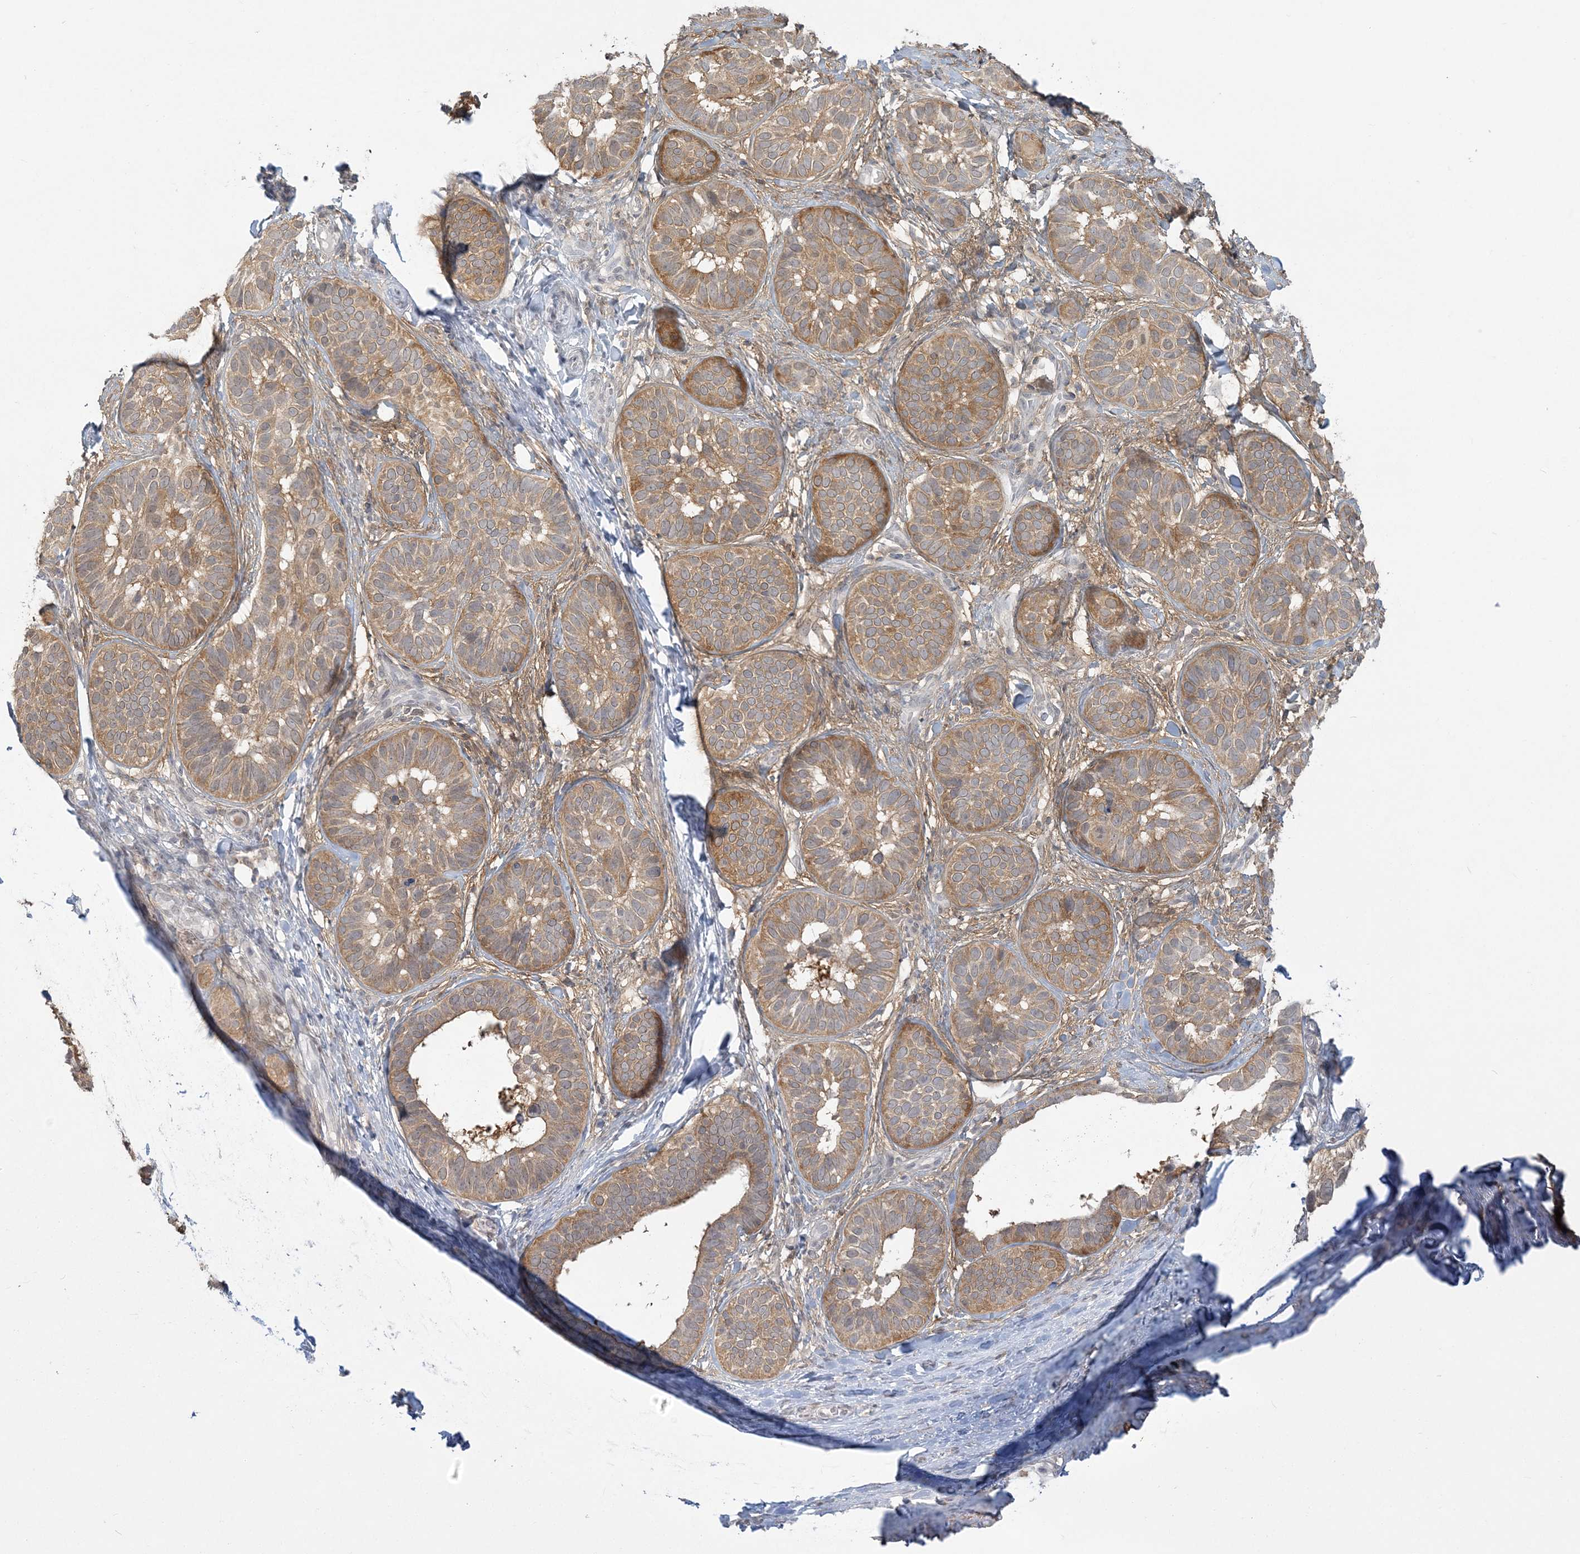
{"staining": {"intensity": "moderate", "quantity": ">75%", "location": "cytoplasmic/membranous"}, "tissue": "skin cancer", "cell_type": "Tumor cells", "image_type": "cancer", "snomed": [{"axis": "morphology", "description": "Basal cell carcinoma"}, {"axis": "topography", "description": "Skin"}], "caption": "About >75% of tumor cells in skin basal cell carcinoma demonstrate moderate cytoplasmic/membranous protein positivity as visualized by brown immunohistochemical staining.", "gene": "ANKS1A", "patient": {"sex": "male", "age": 62}}